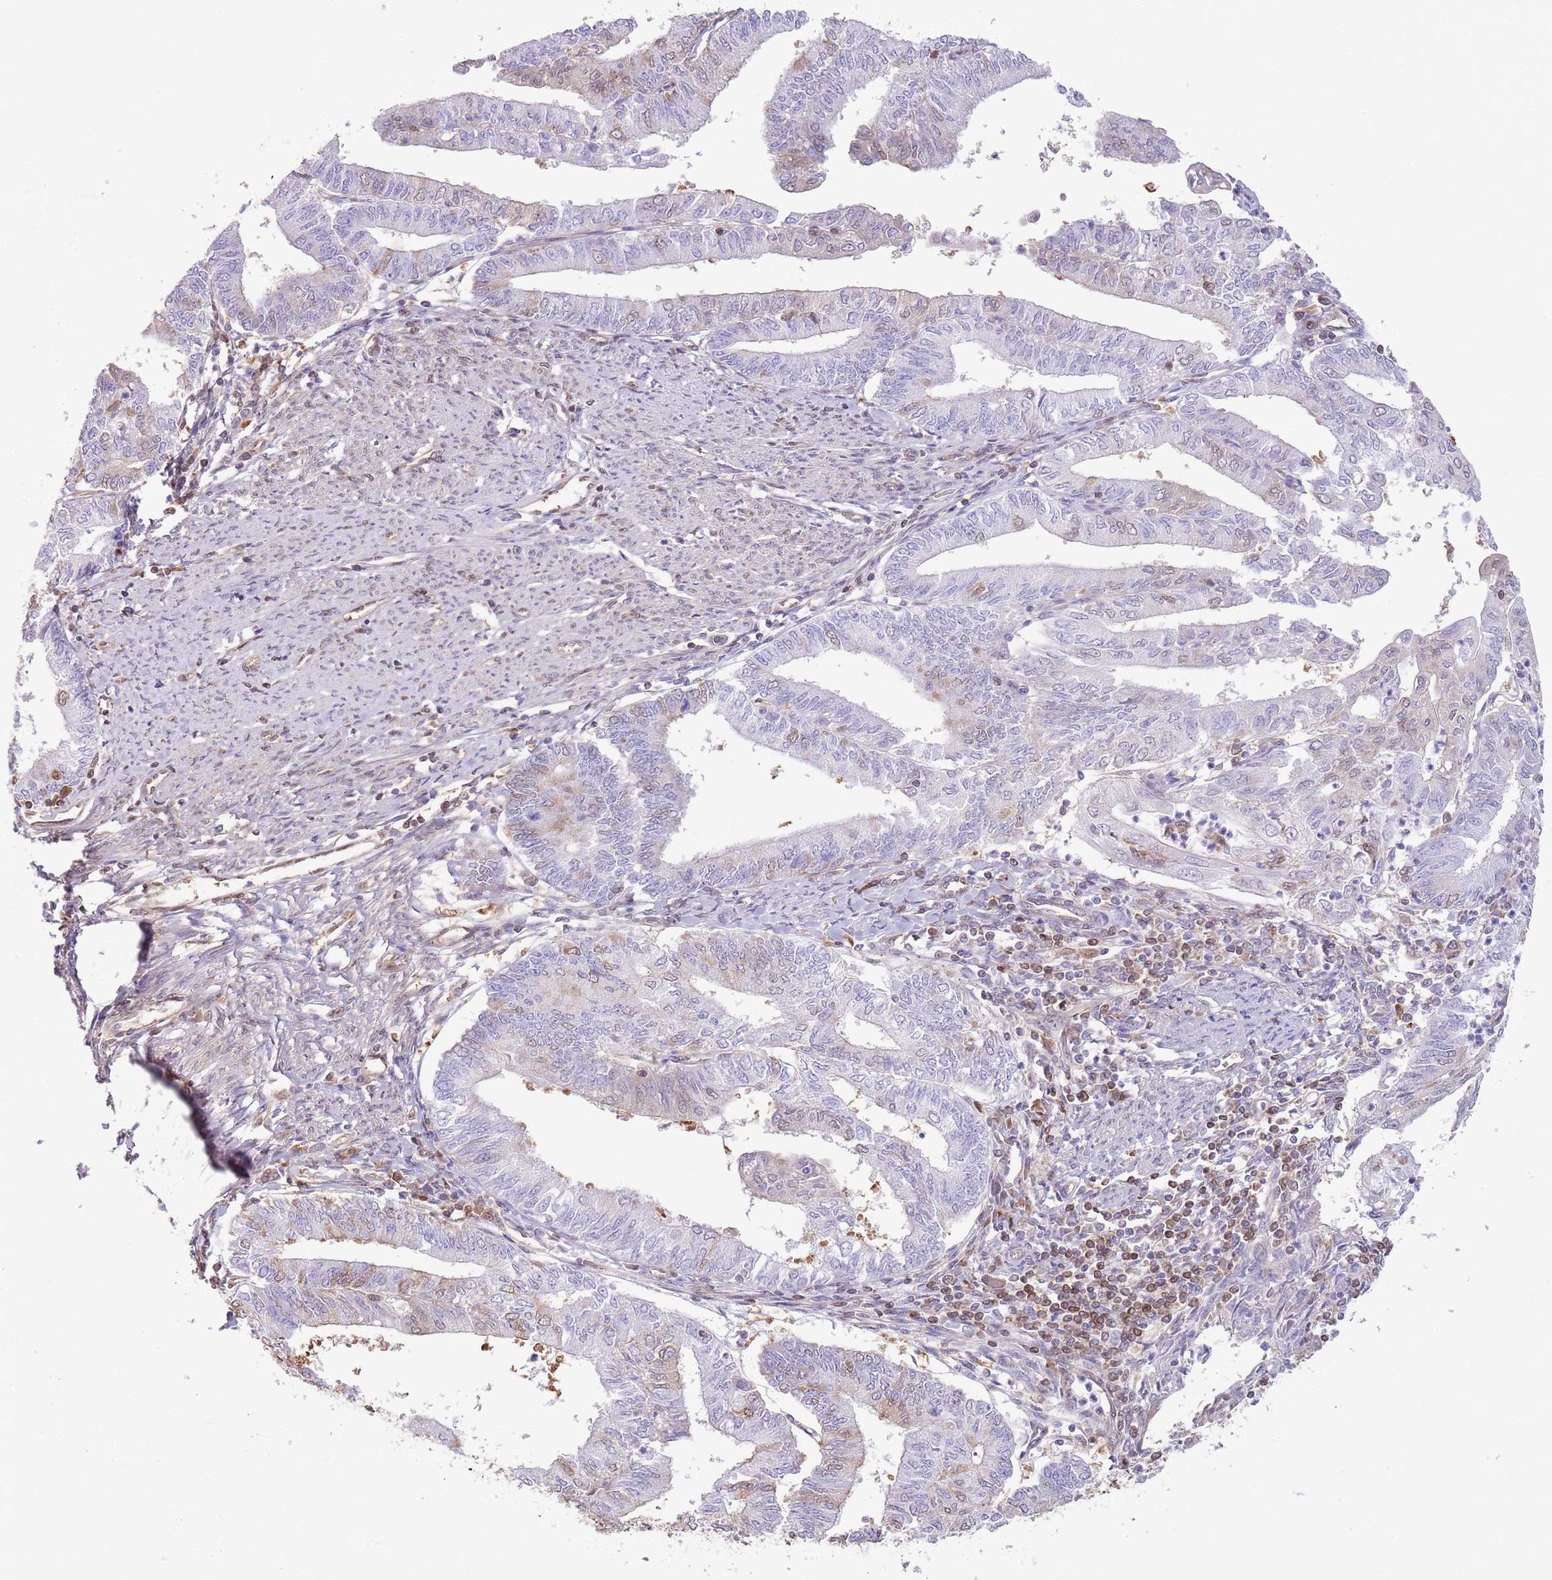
{"staining": {"intensity": "moderate", "quantity": "<25%", "location": "nuclear"}, "tissue": "endometrial cancer", "cell_type": "Tumor cells", "image_type": "cancer", "snomed": [{"axis": "morphology", "description": "Adenocarcinoma, NOS"}, {"axis": "topography", "description": "Endometrium"}], "caption": "A histopathology image showing moderate nuclear staining in approximately <25% of tumor cells in adenocarcinoma (endometrial), as visualized by brown immunohistochemical staining.", "gene": "NSFL1C", "patient": {"sex": "female", "age": 66}}